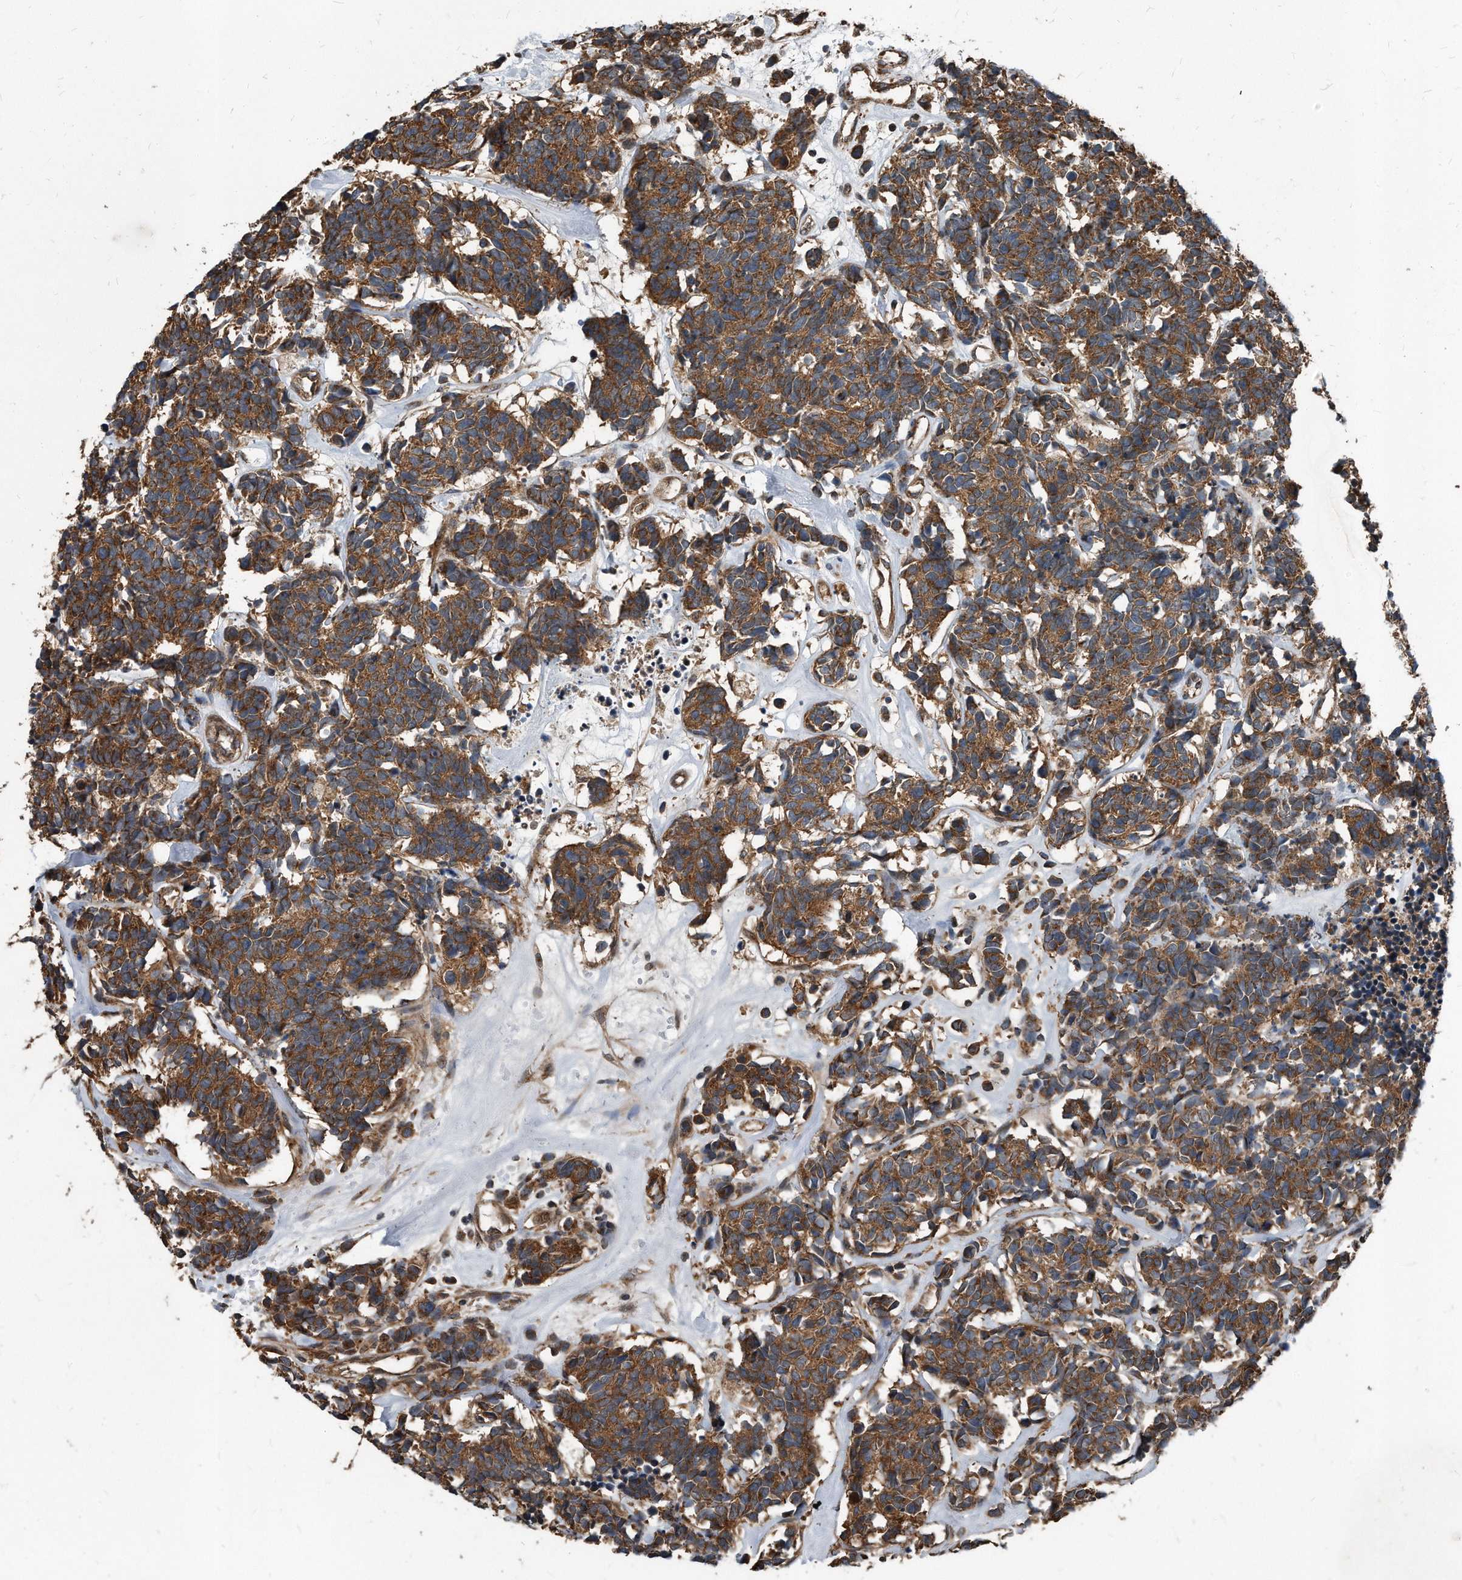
{"staining": {"intensity": "moderate", "quantity": ">75%", "location": "cytoplasmic/membranous"}, "tissue": "carcinoid", "cell_type": "Tumor cells", "image_type": "cancer", "snomed": [{"axis": "morphology", "description": "Carcinoma, NOS"}, {"axis": "morphology", "description": "Carcinoid, malignant, NOS"}, {"axis": "topography", "description": "Urinary bladder"}], "caption": "DAB immunohistochemical staining of carcinoma exhibits moderate cytoplasmic/membranous protein expression in approximately >75% of tumor cells.", "gene": "FAM136A", "patient": {"sex": "male", "age": 57}}